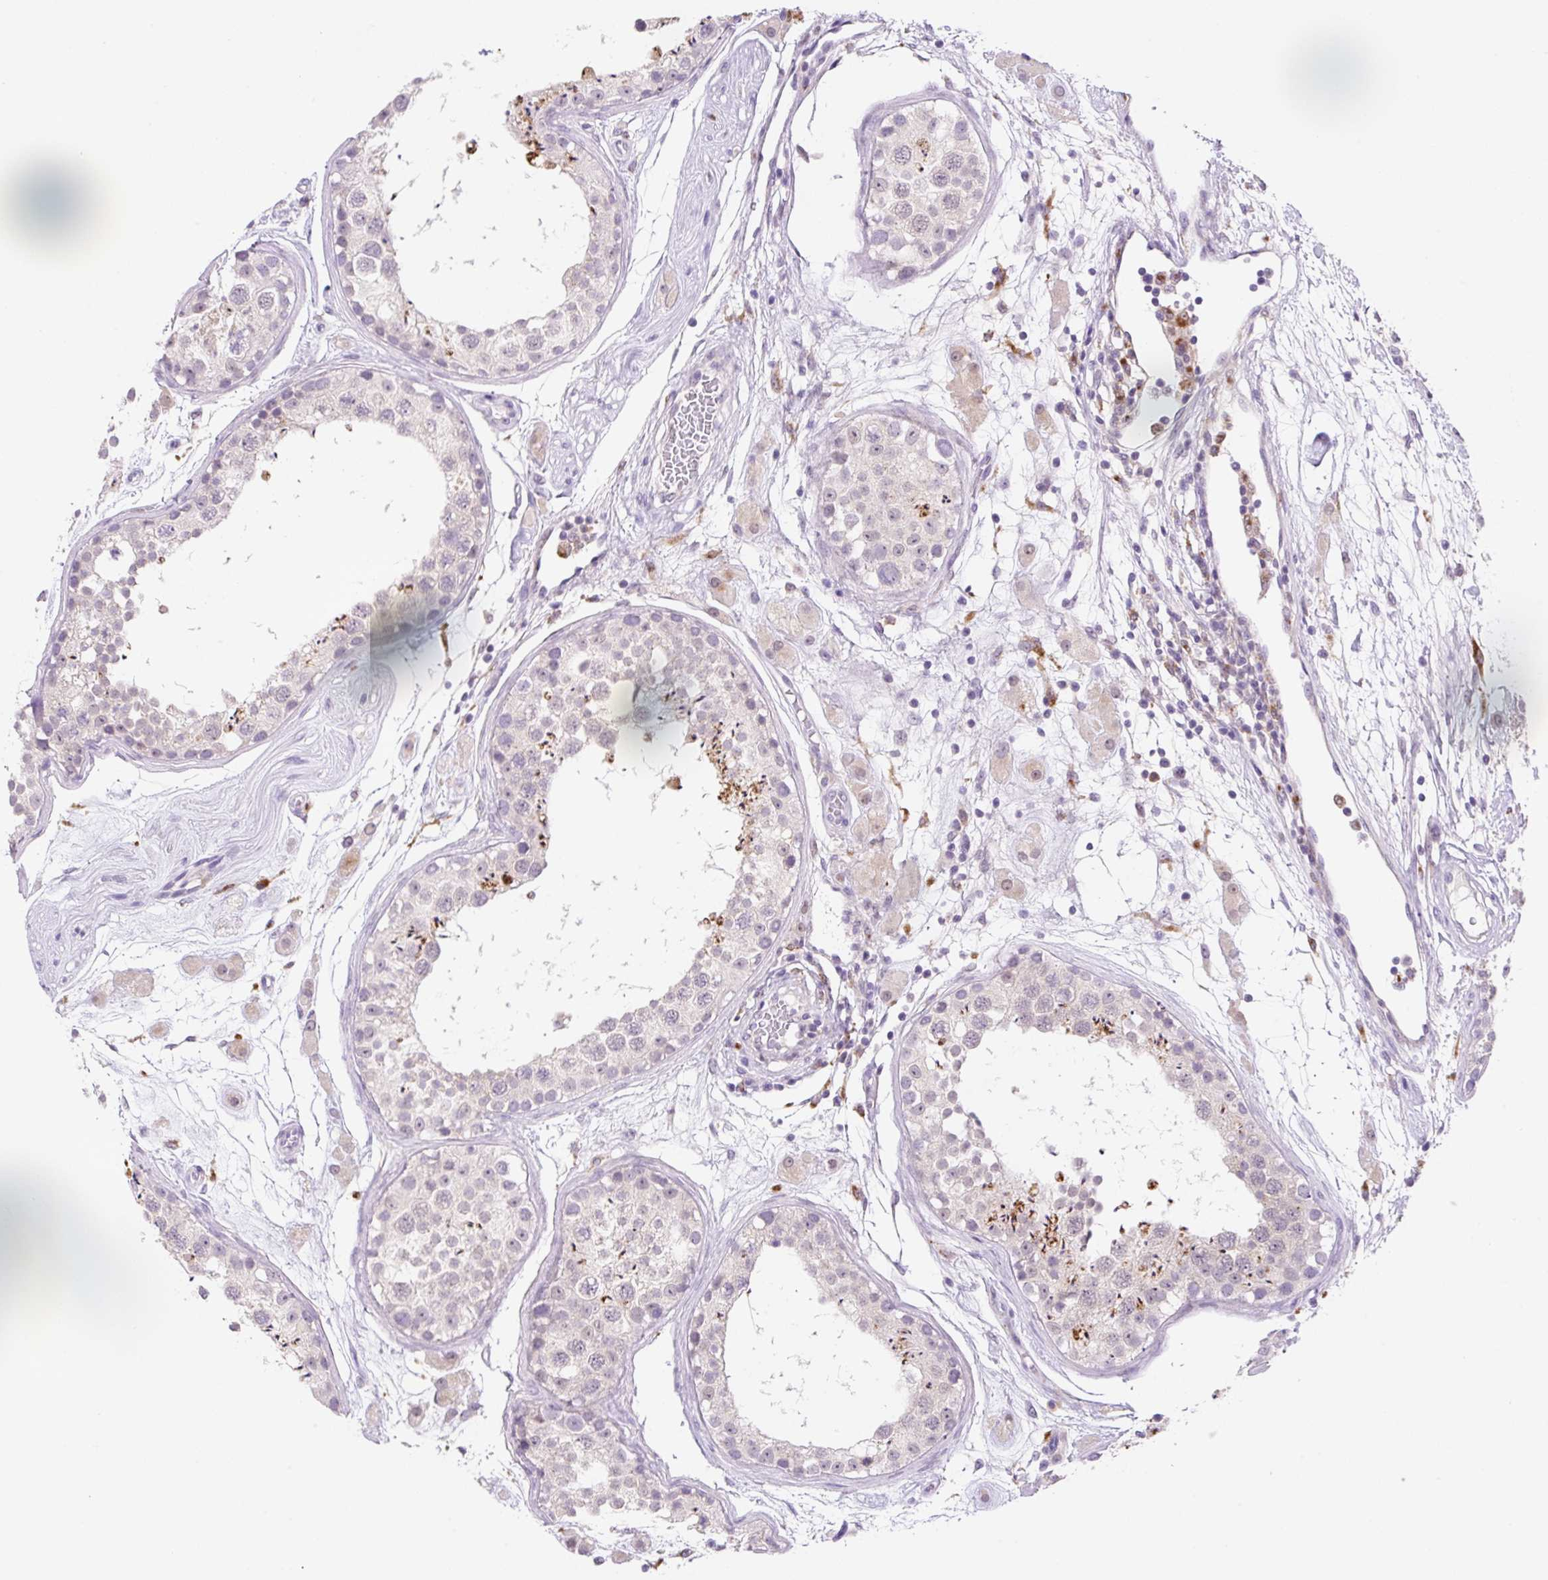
{"staining": {"intensity": "negative", "quantity": "none", "location": "none"}, "tissue": "testis", "cell_type": "Cells in seminiferous ducts", "image_type": "normal", "snomed": [{"axis": "morphology", "description": "Normal tissue, NOS"}, {"axis": "topography", "description": "Testis"}], "caption": "The photomicrograph shows no significant expression in cells in seminiferous ducts of testis.", "gene": "CEBPZOS", "patient": {"sex": "male", "age": 25}}